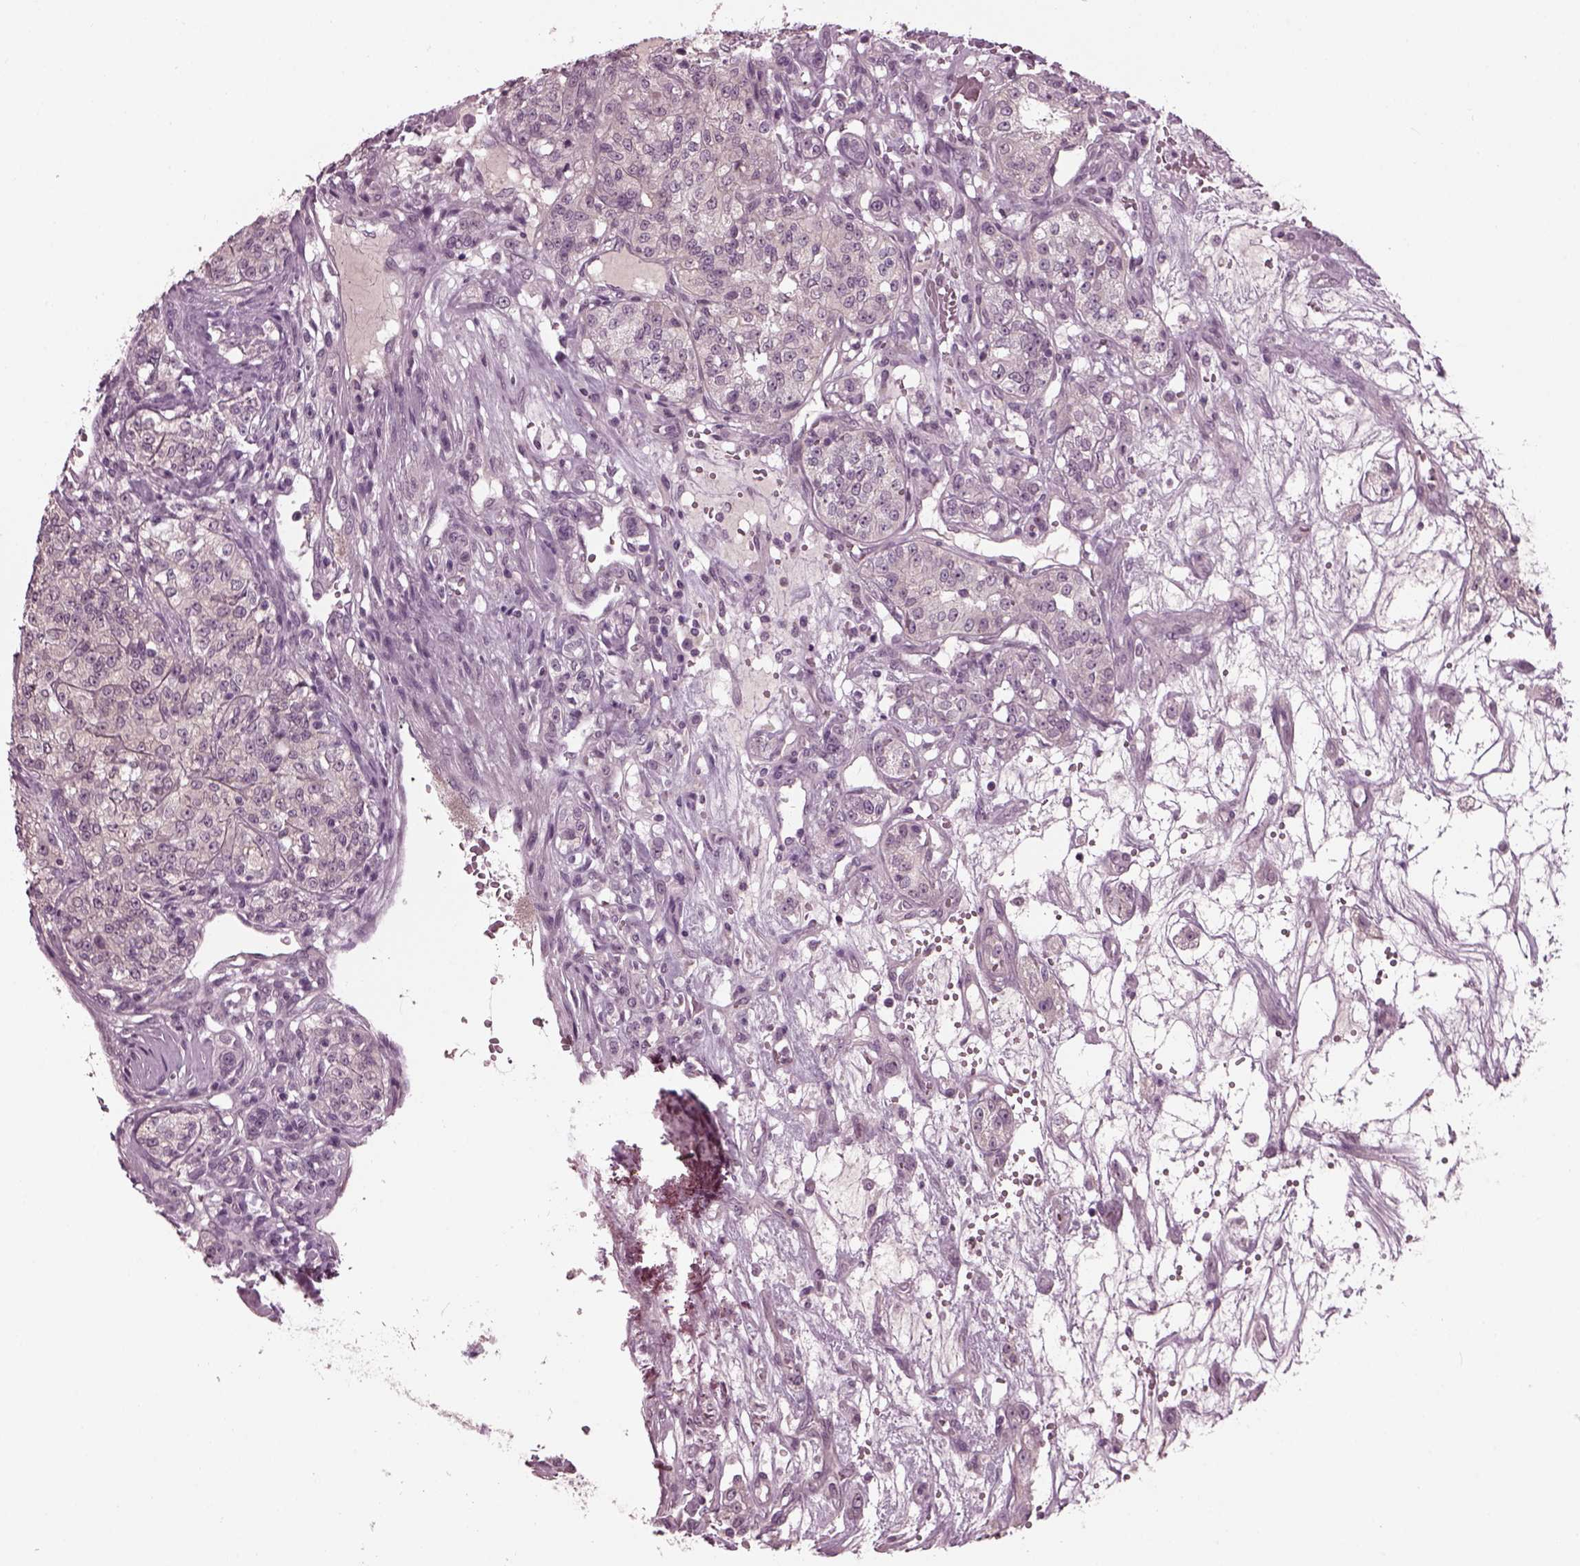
{"staining": {"intensity": "negative", "quantity": "none", "location": "none"}, "tissue": "renal cancer", "cell_type": "Tumor cells", "image_type": "cancer", "snomed": [{"axis": "morphology", "description": "Adenocarcinoma, NOS"}, {"axis": "topography", "description": "Kidney"}], "caption": "Tumor cells show no significant expression in renal cancer (adenocarcinoma). The staining is performed using DAB (3,3'-diaminobenzidine) brown chromogen with nuclei counter-stained in using hematoxylin.", "gene": "CLCN4", "patient": {"sex": "female", "age": 63}}